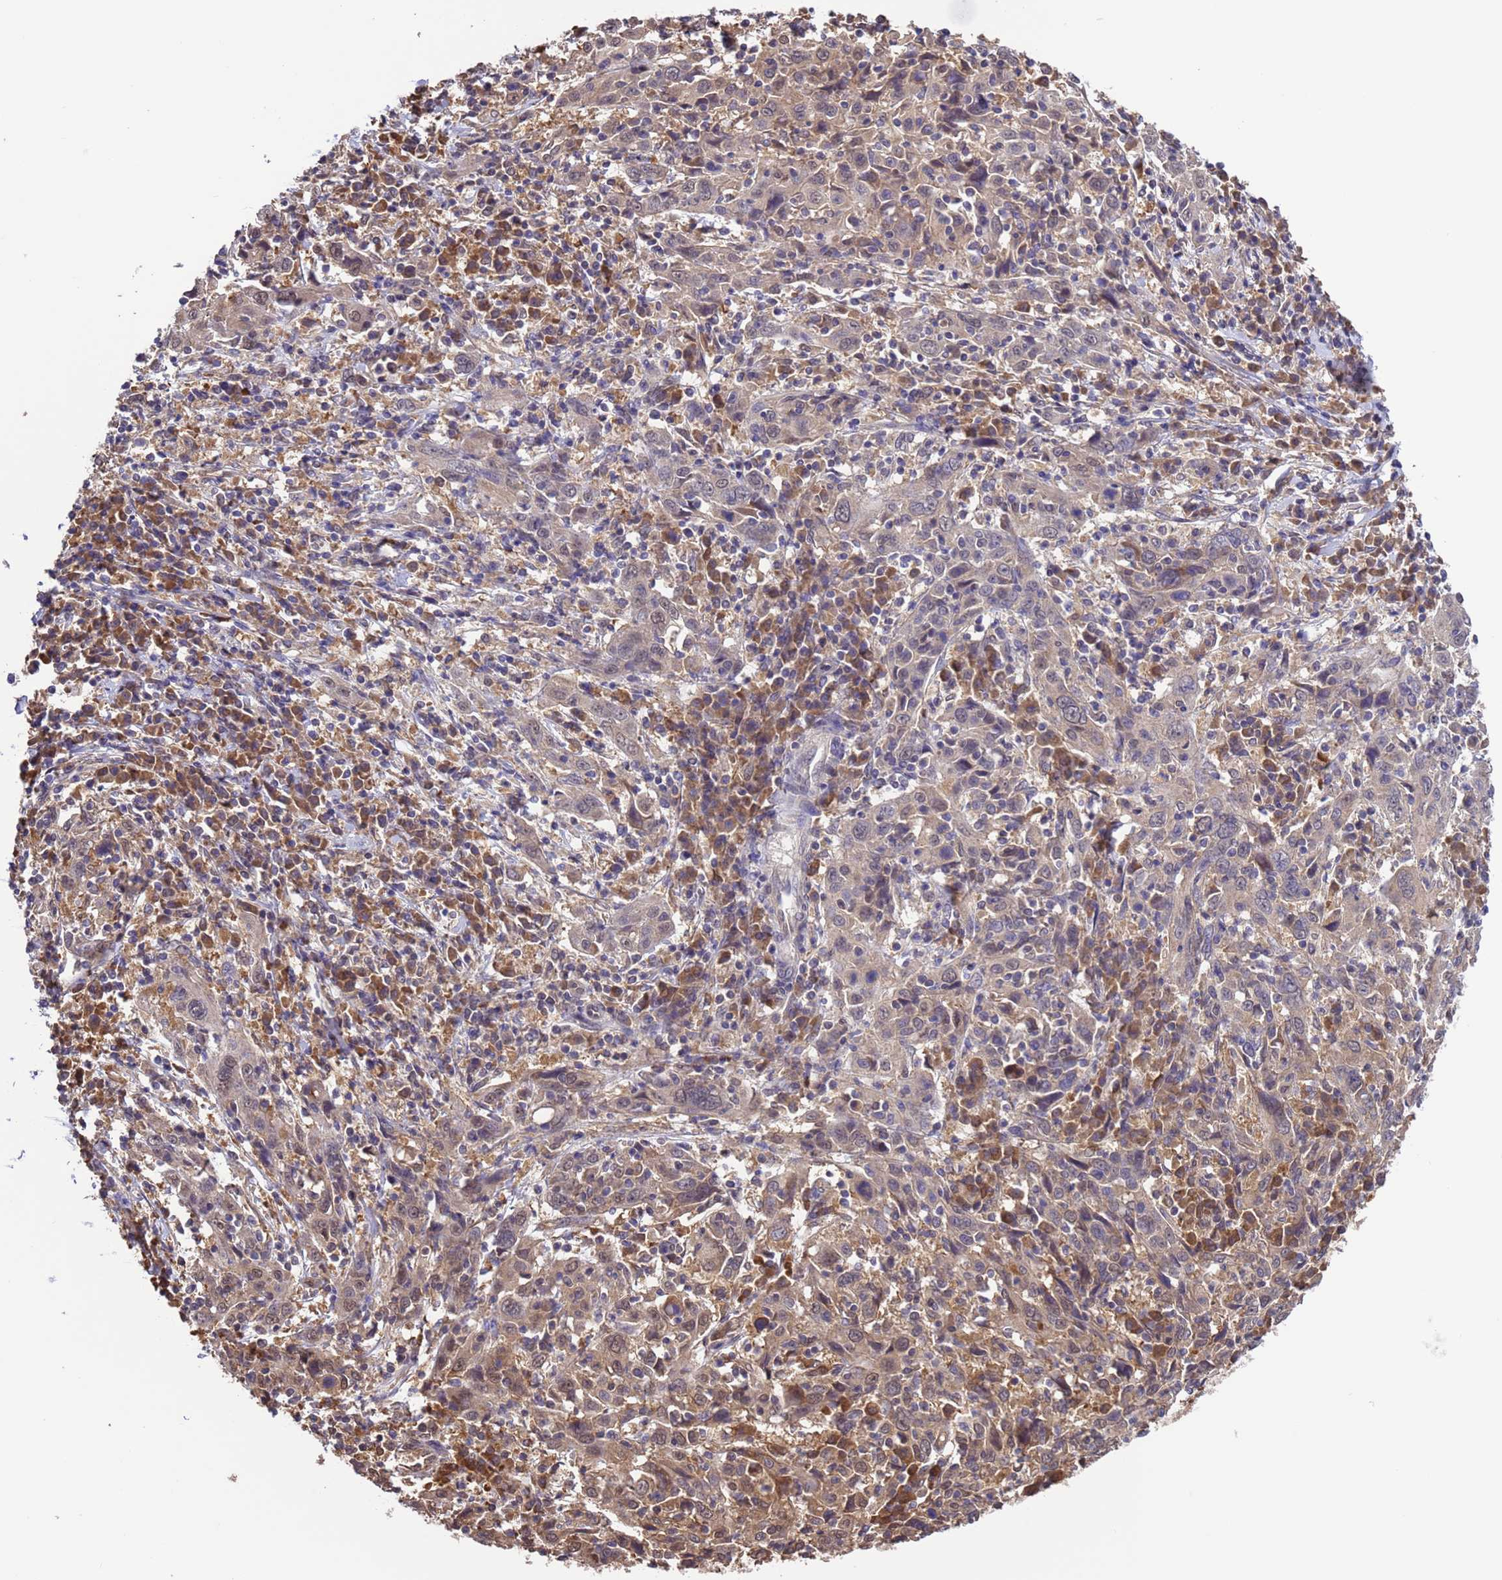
{"staining": {"intensity": "weak", "quantity": "25%-75%", "location": "cytoplasmic/membranous"}, "tissue": "cervical cancer", "cell_type": "Tumor cells", "image_type": "cancer", "snomed": [{"axis": "morphology", "description": "Squamous cell carcinoma, NOS"}, {"axis": "topography", "description": "Cervix"}], "caption": "An IHC histopathology image of tumor tissue is shown. Protein staining in brown shows weak cytoplasmic/membranous positivity in squamous cell carcinoma (cervical) within tumor cells.", "gene": "ZFP69B", "patient": {"sex": "female", "age": 46}}